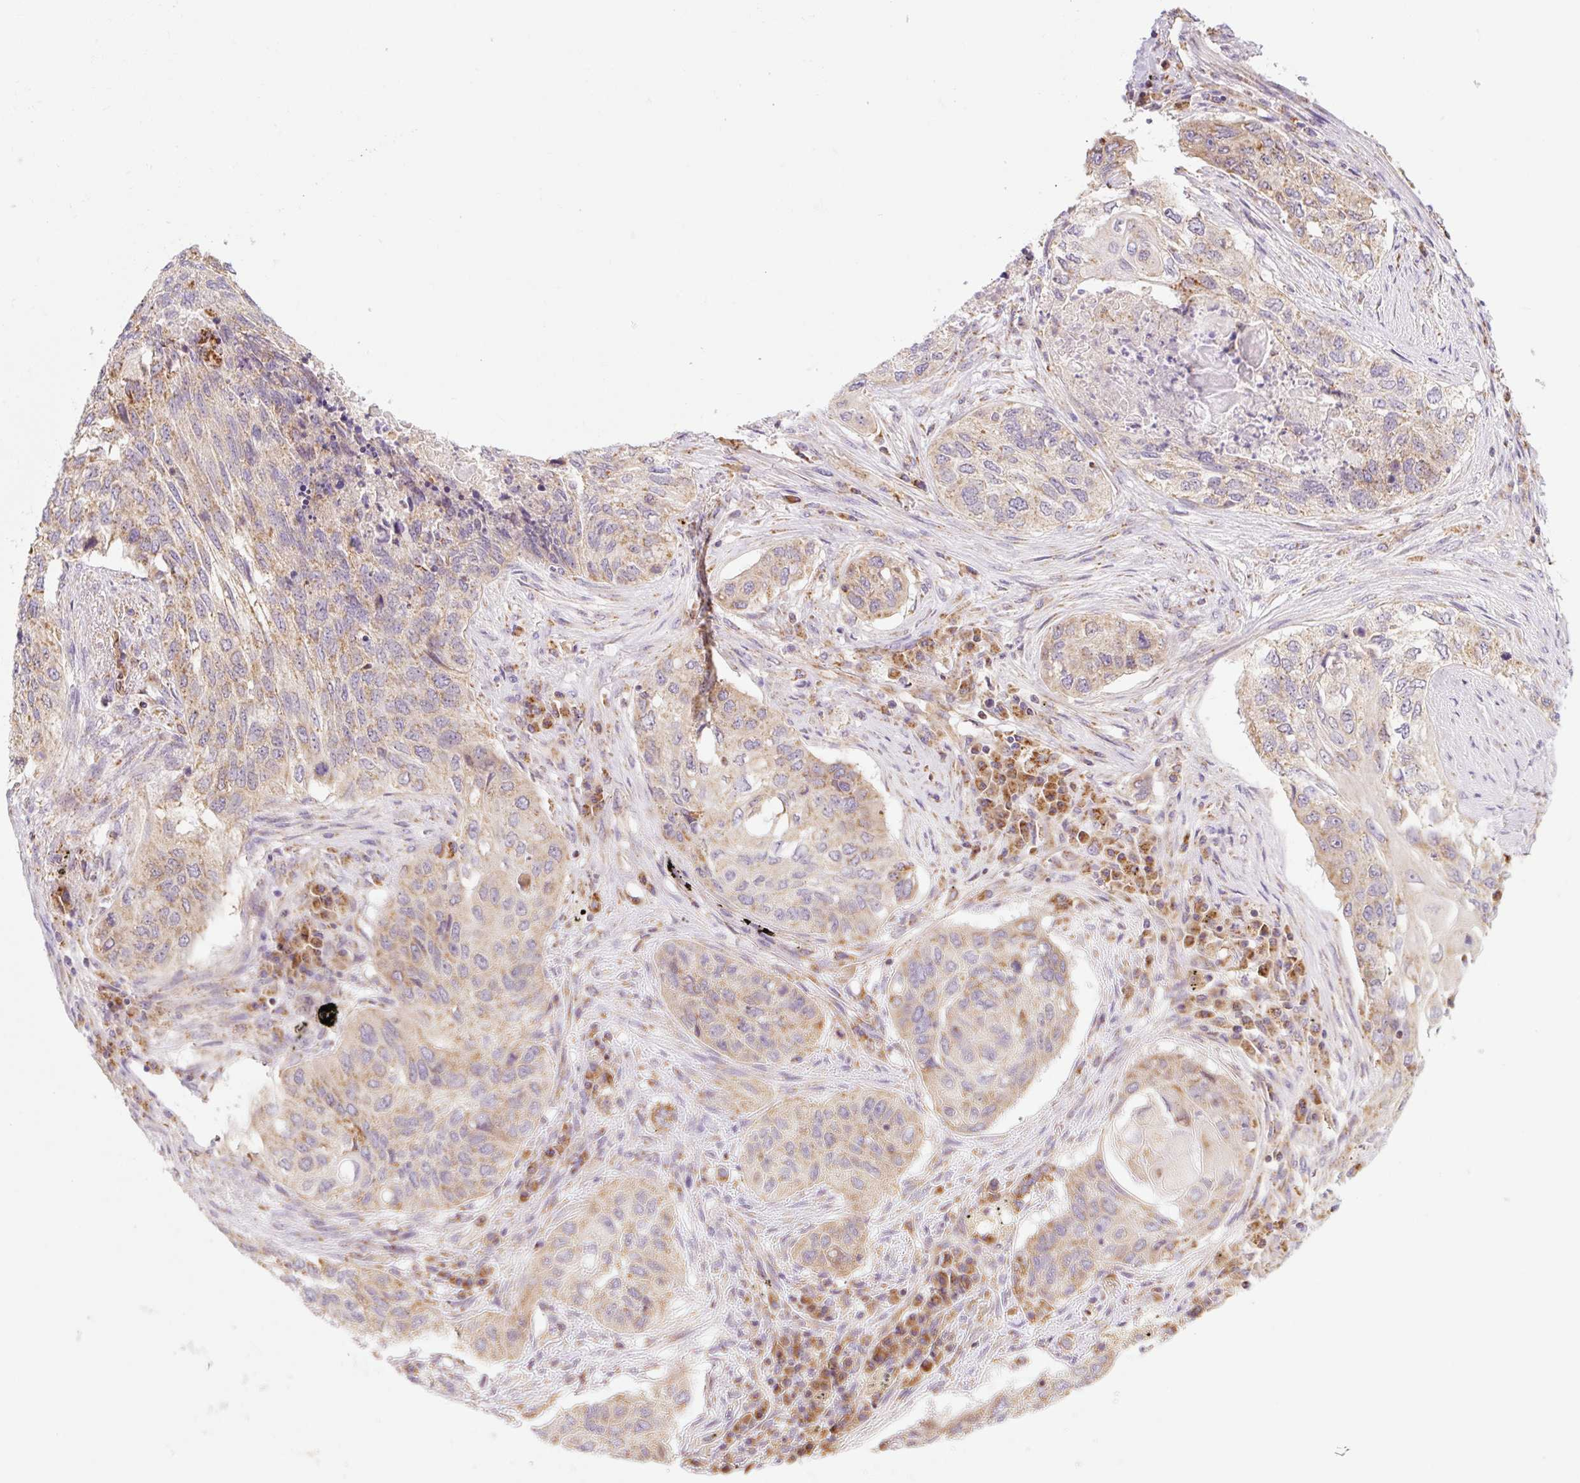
{"staining": {"intensity": "weak", "quantity": ">75%", "location": "cytoplasmic/membranous"}, "tissue": "lung cancer", "cell_type": "Tumor cells", "image_type": "cancer", "snomed": [{"axis": "morphology", "description": "Squamous cell carcinoma, NOS"}, {"axis": "topography", "description": "Lung"}], "caption": "A brown stain highlights weak cytoplasmic/membranous expression of a protein in lung squamous cell carcinoma tumor cells.", "gene": "GOSR2", "patient": {"sex": "female", "age": 63}}